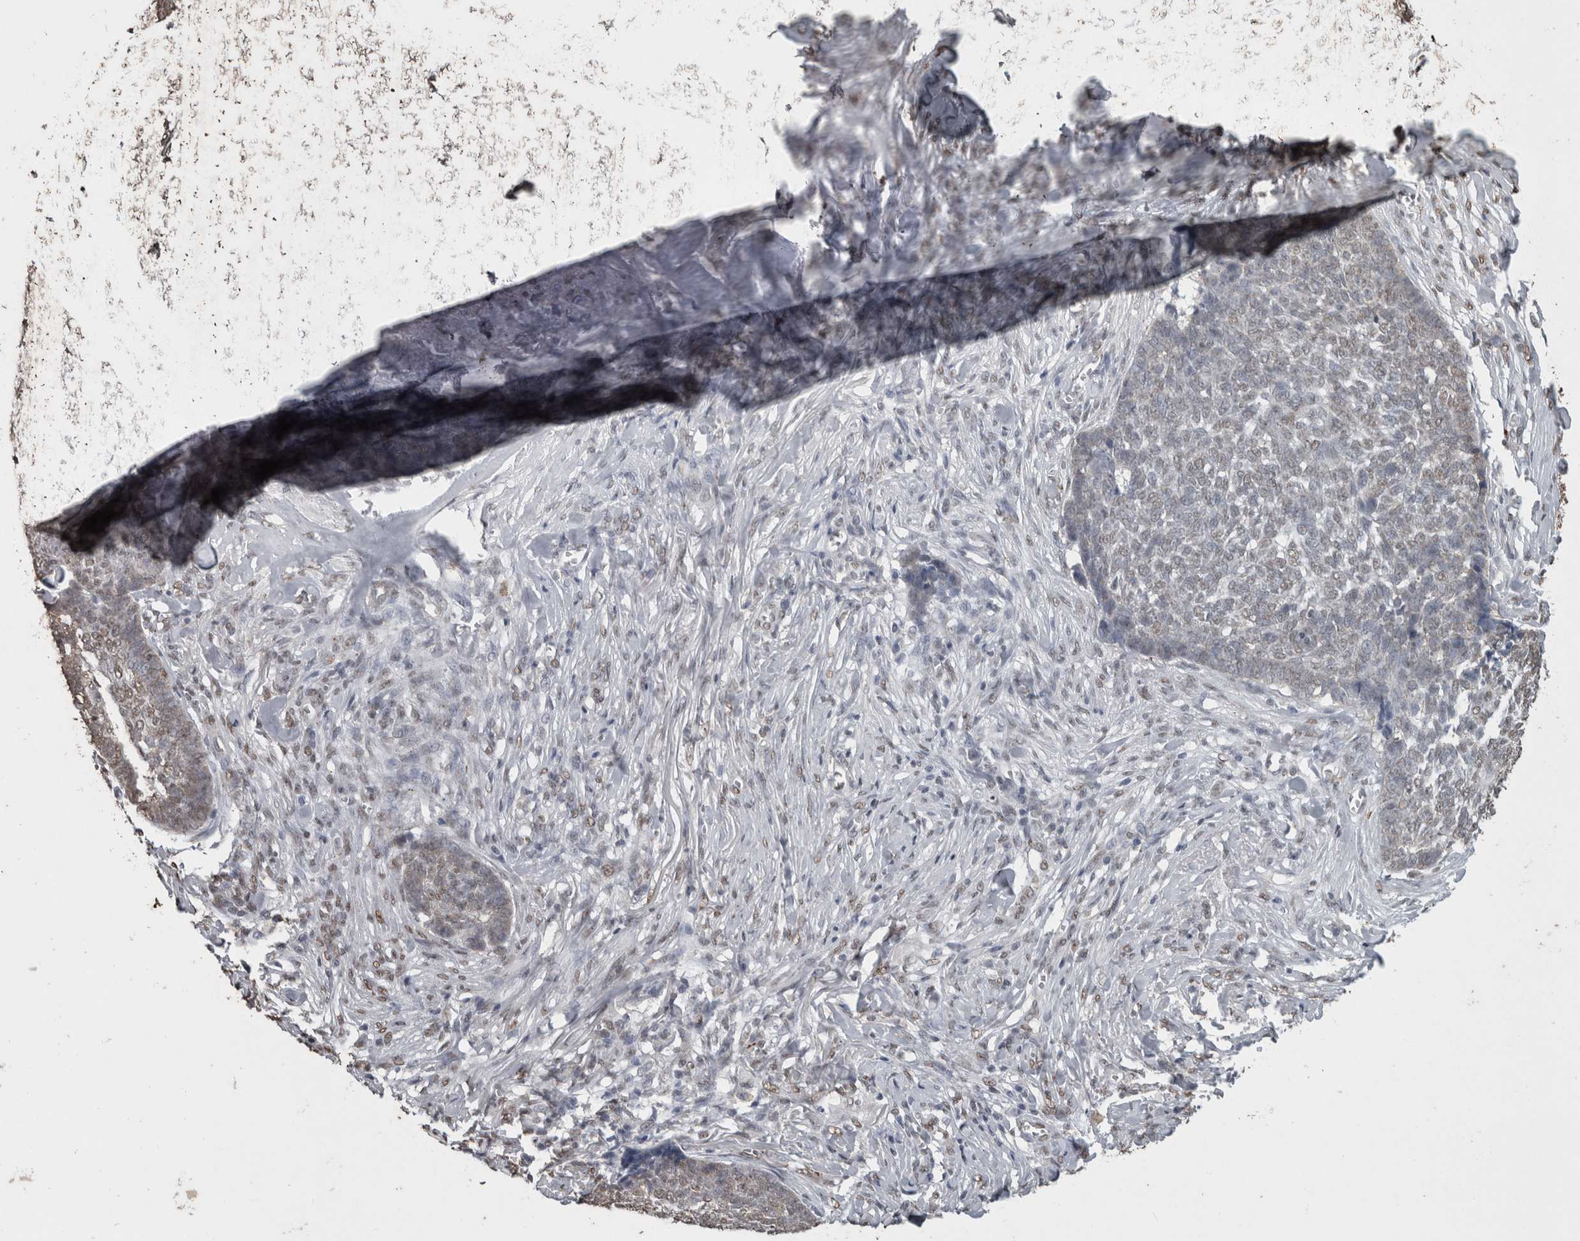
{"staining": {"intensity": "weak", "quantity": "<25%", "location": "nuclear"}, "tissue": "skin cancer", "cell_type": "Tumor cells", "image_type": "cancer", "snomed": [{"axis": "morphology", "description": "Basal cell carcinoma"}, {"axis": "topography", "description": "Skin"}], "caption": "Tumor cells are negative for protein expression in human skin cancer.", "gene": "SMAD7", "patient": {"sex": "male", "age": 84}}